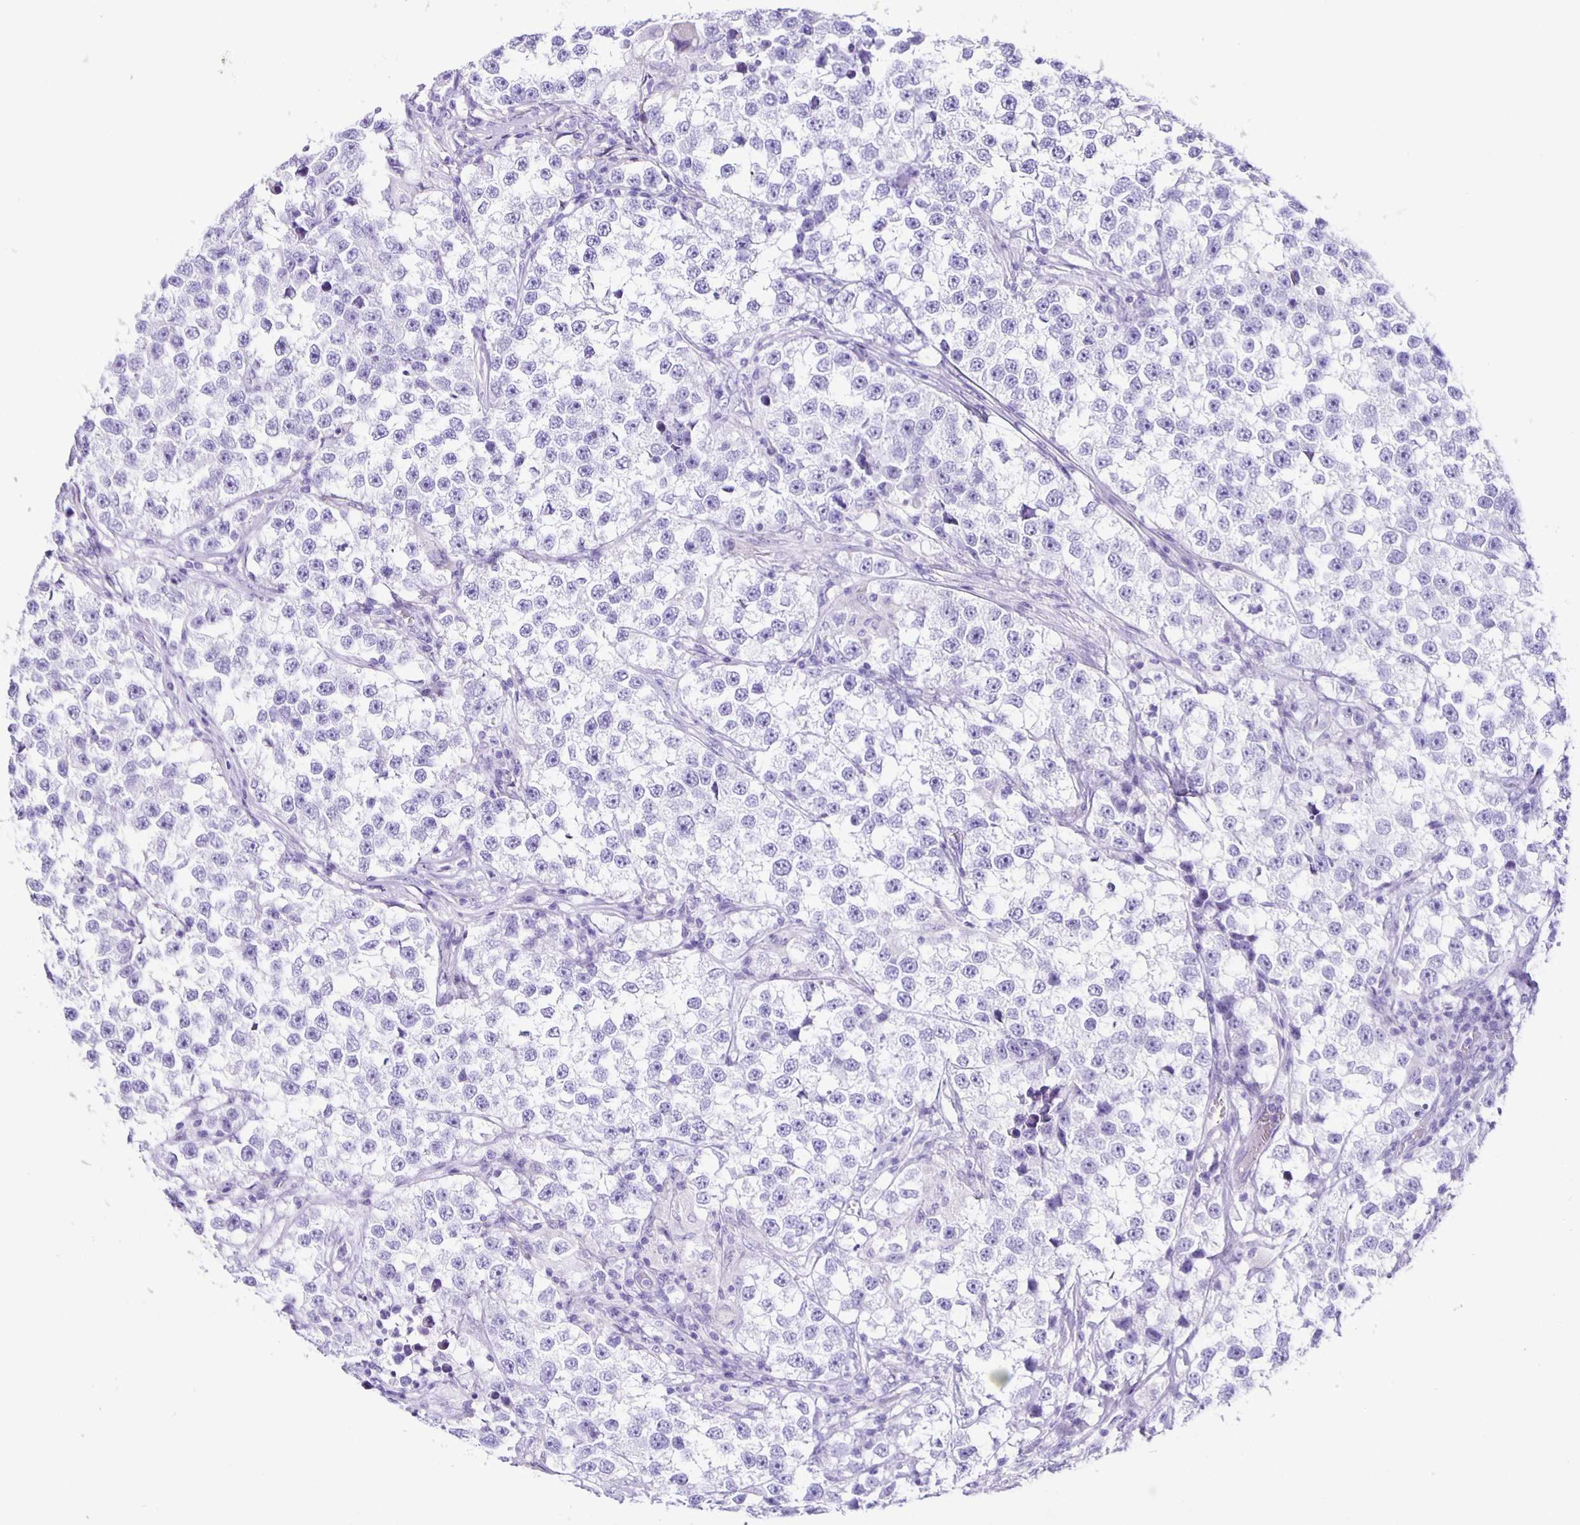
{"staining": {"intensity": "negative", "quantity": "none", "location": "none"}, "tissue": "testis cancer", "cell_type": "Tumor cells", "image_type": "cancer", "snomed": [{"axis": "morphology", "description": "Seminoma, NOS"}, {"axis": "topography", "description": "Testis"}], "caption": "This is an immunohistochemistry micrograph of testis seminoma. There is no expression in tumor cells.", "gene": "AQP6", "patient": {"sex": "male", "age": 46}}